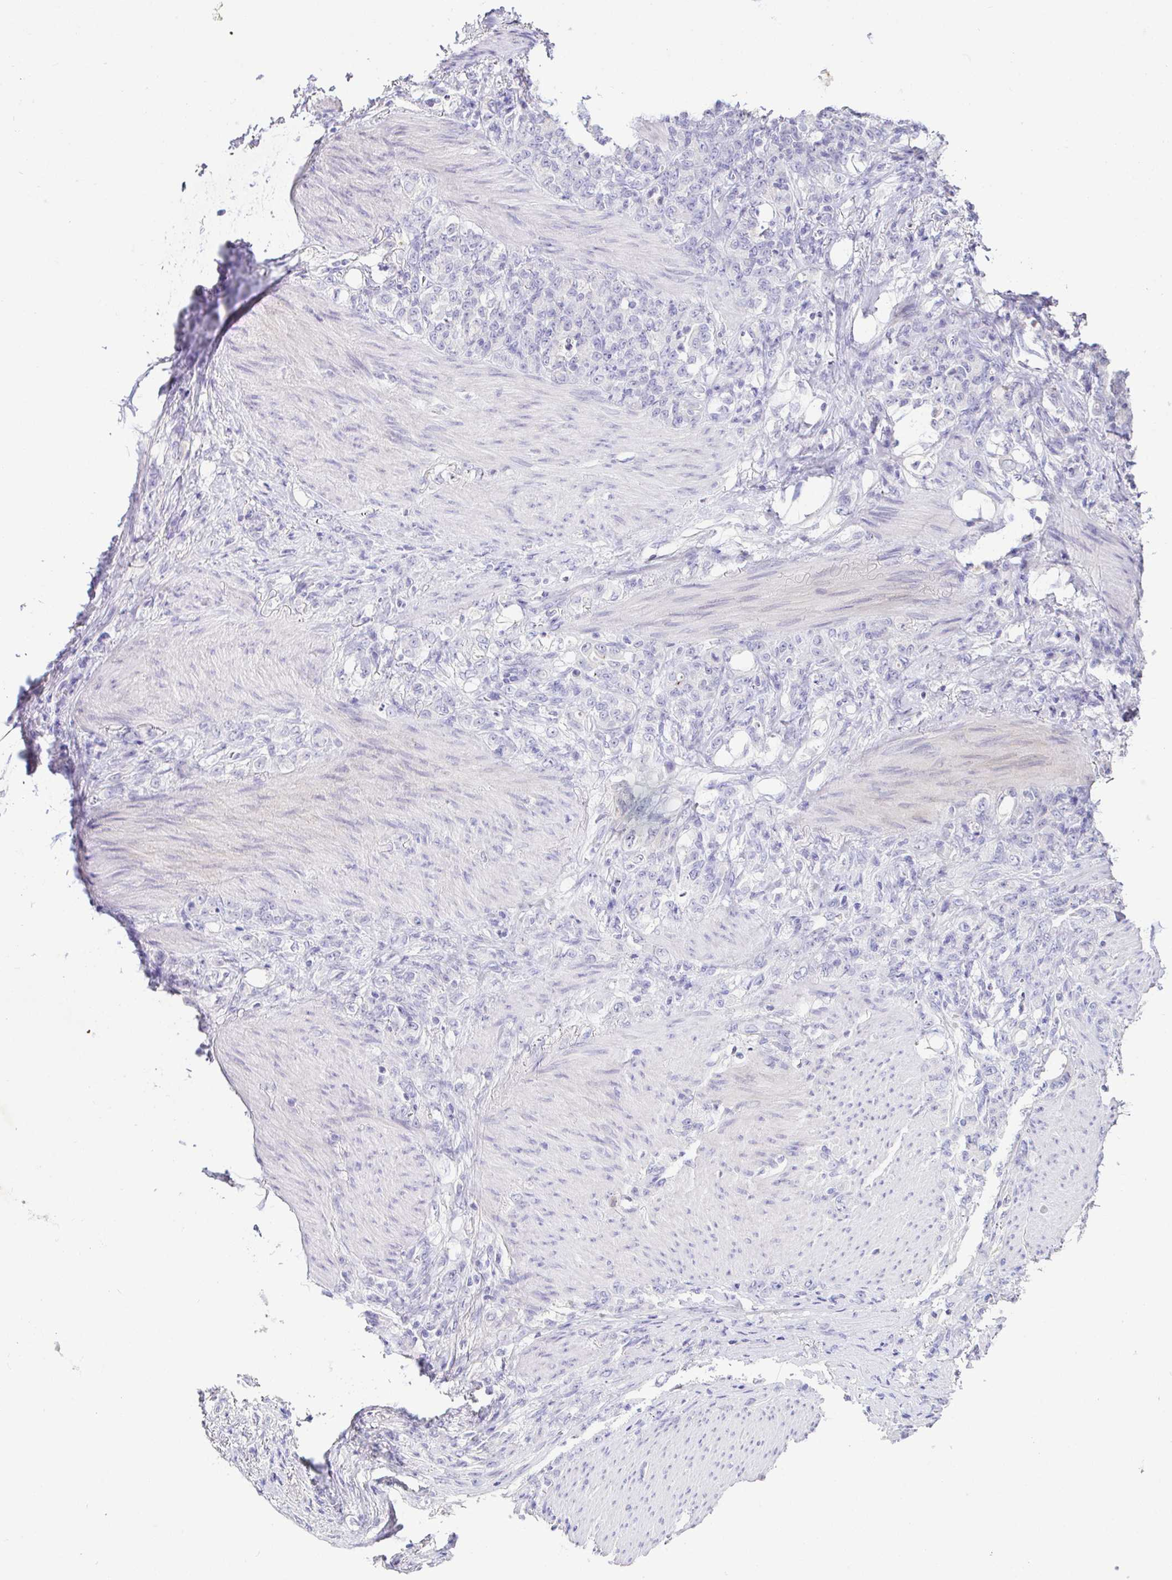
{"staining": {"intensity": "negative", "quantity": "none", "location": "none"}, "tissue": "stomach cancer", "cell_type": "Tumor cells", "image_type": "cancer", "snomed": [{"axis": "morphology", "description": "Normal tissue, NOS"}, {"axis": "morphology", "description": "Adenocarcinoma, NOS"}, {"axis": "topography", "description": "Stomach"}], "caption": "Immunohistochemistry (IHC) photomicrograph of human adenocarcinoma (stomach) stained for a protein (brown), which exhibits no staining in tumor cells.", "gene": "SAA4", "patient": {"sex": "female", "age": 79}}